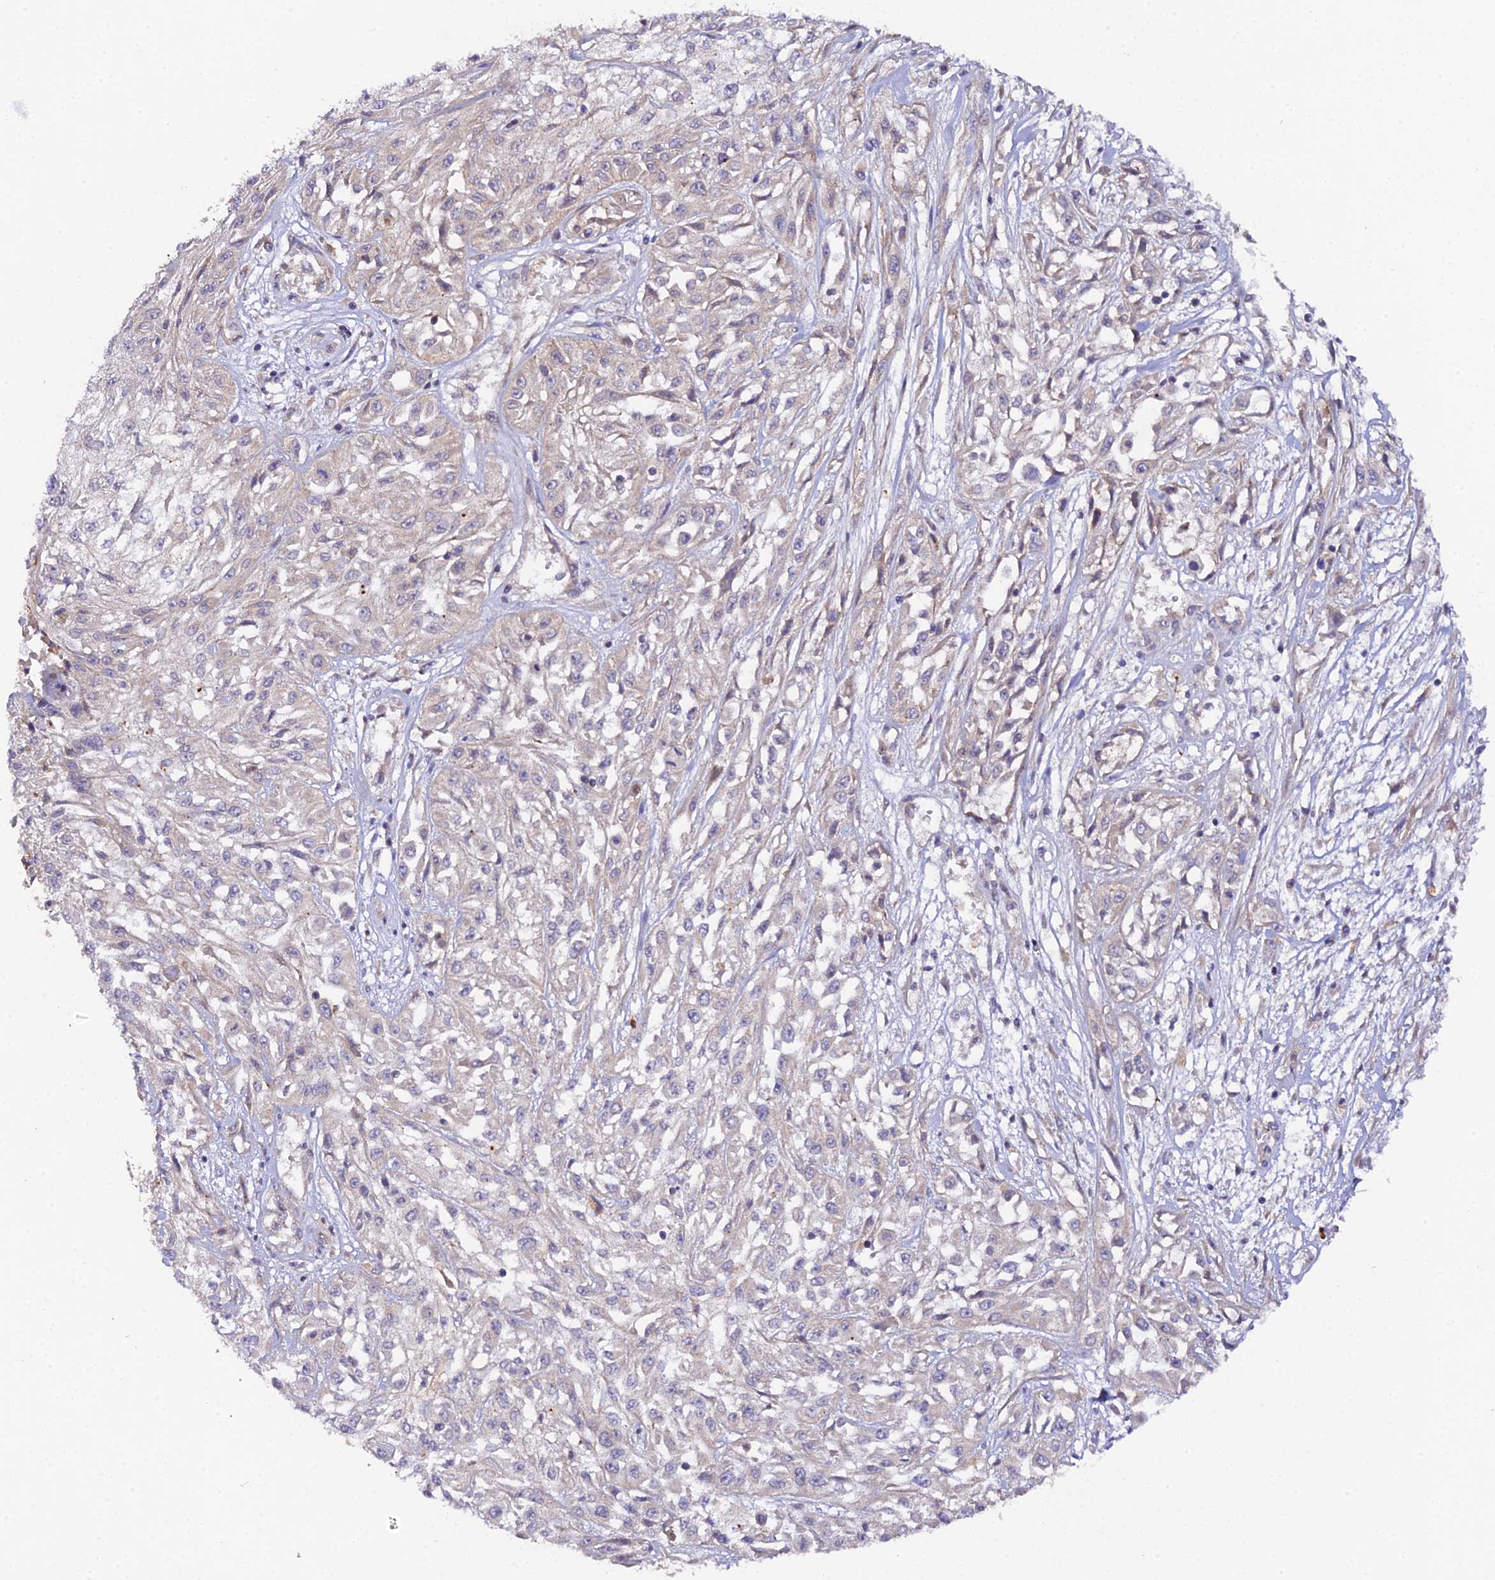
{"staining": {"intensity": "negative", "quantity": "none", "location": "none"}, "tissue": "skin cancer", "cell_type": "Tumor cells", "image_type": "cancer", "snomed": [{"axis": "morphology", "description": "Squamous cell carcinoma, NOS"}, {"axis": "morphology", "description": "Squamous cell carcinoma, metastatic, NOS"}, {"axis": "topography", "description": "Skin"}, {"axis": "topography", "description": "Lymph node"}], "caption": "A high-resolution photomicrograph shows IHC staining of squamous cell carcinoma (skin), which reveals no significant positivity in tumor cells.", "gene": "TRIM26", "patient": {"sex": "male", "age": 75}}